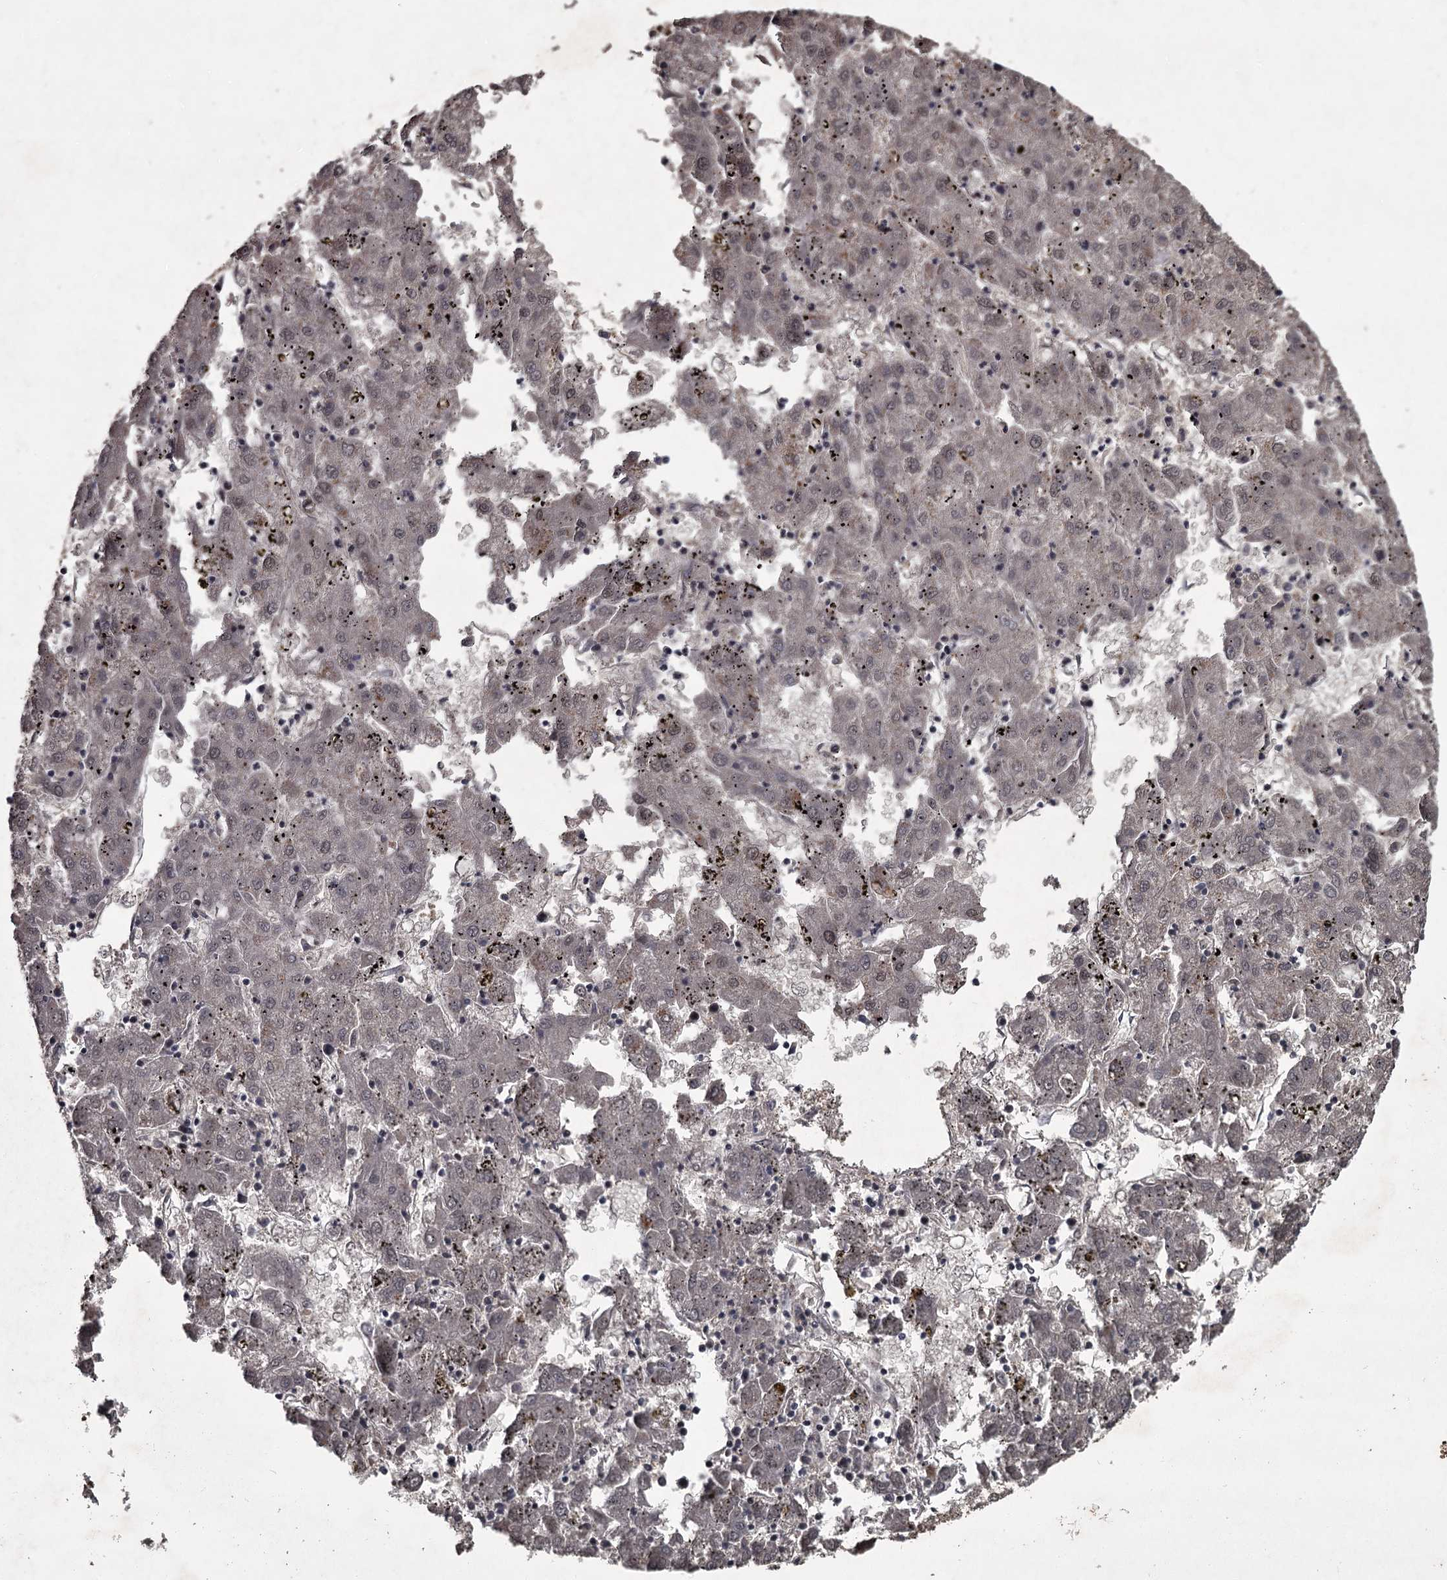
{"staining": {"intensity": "negative", "quantity": "none", "location": "none"}, "tissue": "liver cancer", "cell_type": "Tumor cells", "image_type": "cancer", "snomed": [{"axis": "morphology", "description": "Carcinoma, Hepatocellular, NOS"}, {"axis": "topography", "description": "Liver"}], "caption": "Image shows no significant protein expression in tumor cells of liver hepatocellular carcinoma.", "gene": "FLVCR2", "patient": {"sex": "male", "age": 72}}